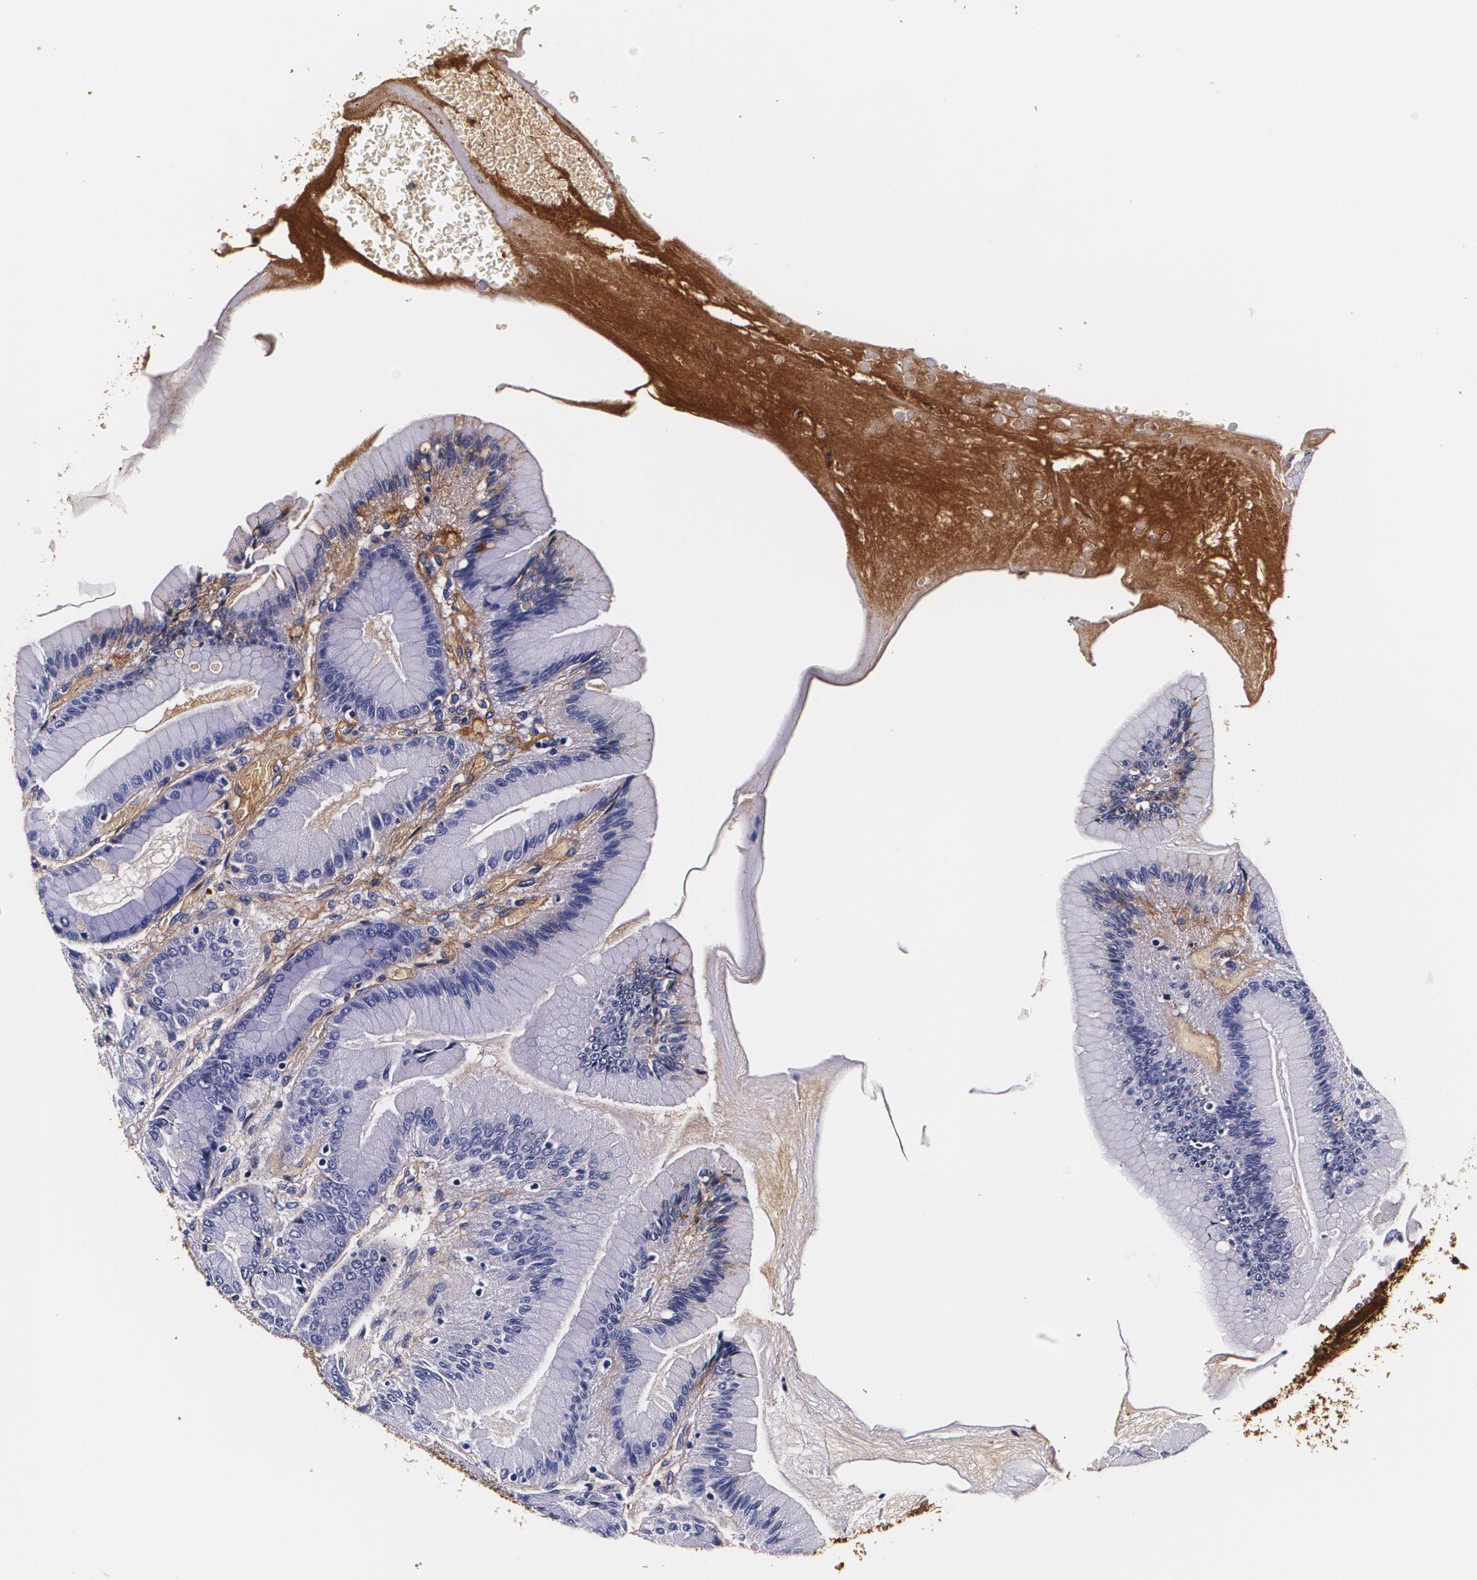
{"staining": {"intensity": "strong", "quantity": "<25%", "location": "cytoplasmic/membranous"}, "tissue": "stomach", "cell_type": "Glandular cells", "image_type": "normal", "snomed": [{"axis": "morphology", "description": "Normal tissue, NOS"}, {"axis": "morphology", "description": "Adenocarcinoma, NOS"}, {"axis": "topography", "description": "Stomach"}, {"axis": "topography", "description": "Stomach, lower"}], "caption": "The immunohistochemical stain shows strong cytoplasmic/membranous positivity in glandular cells of benign stomach. Using DAB (3,3'-diaminobenzidine) (brown) and hematoxylin (blue) stains, captured at high magnification using brightfield microscopy.", "gene": "TTR", "patient": {"sex": "female", "age": 65}}